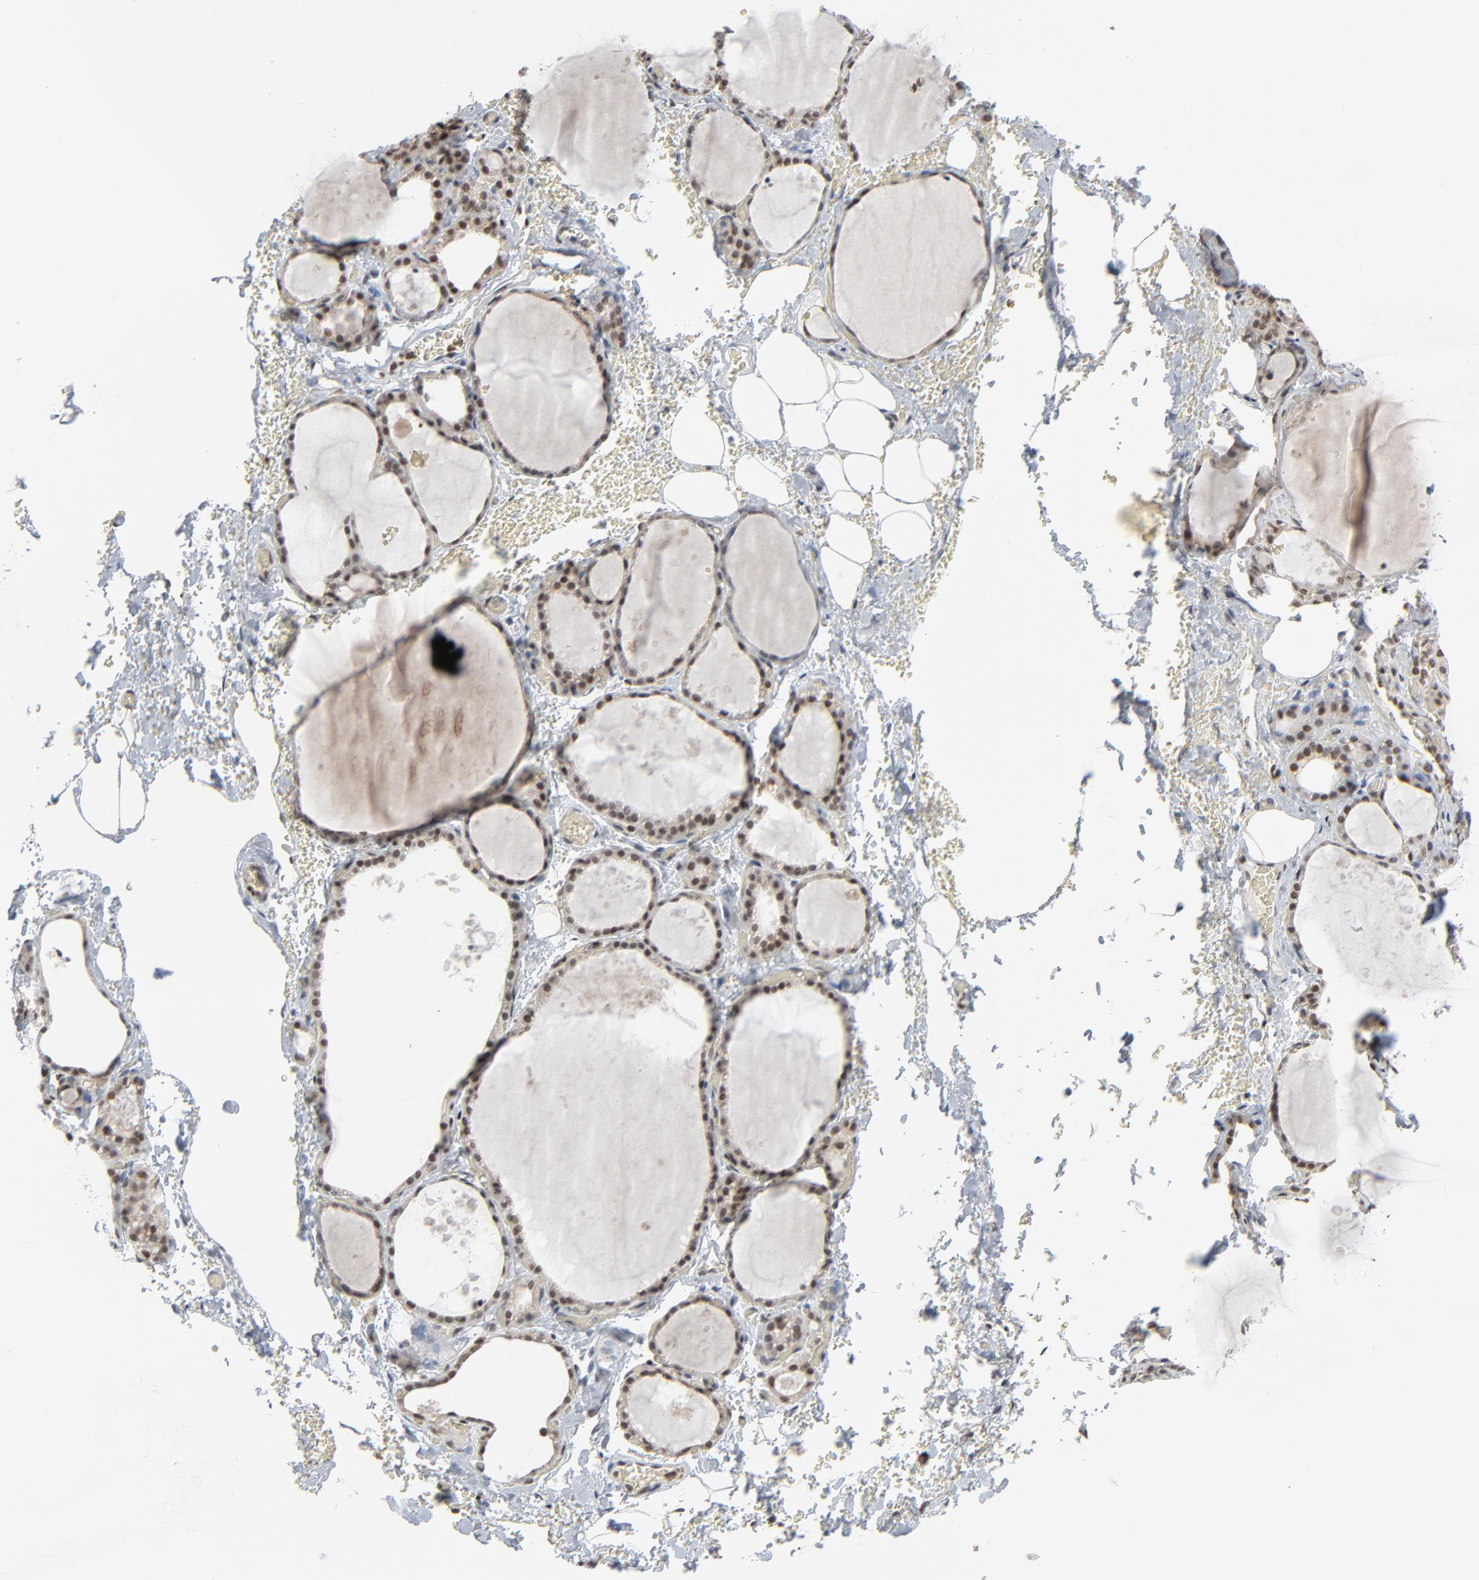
{"staining": {"intensity": "strong", "quantity": ">75%", "location": "nuclear"}, "tissue": "thyroid gland", "cell_type": "Glandular cells", "image_type": "normal", "snomed": [{"axis": "morphology", "description": "Normal tissue, NOS"}, {"axis": "topography", "description": "Thyroid gland"}], "caption": "A brown stain shows strong nuclear staining of a protein in glandular cells of unremarkable human thyroid gland.", "gene": "CUX1", "patient": {"sex": "male", "age": 61}}